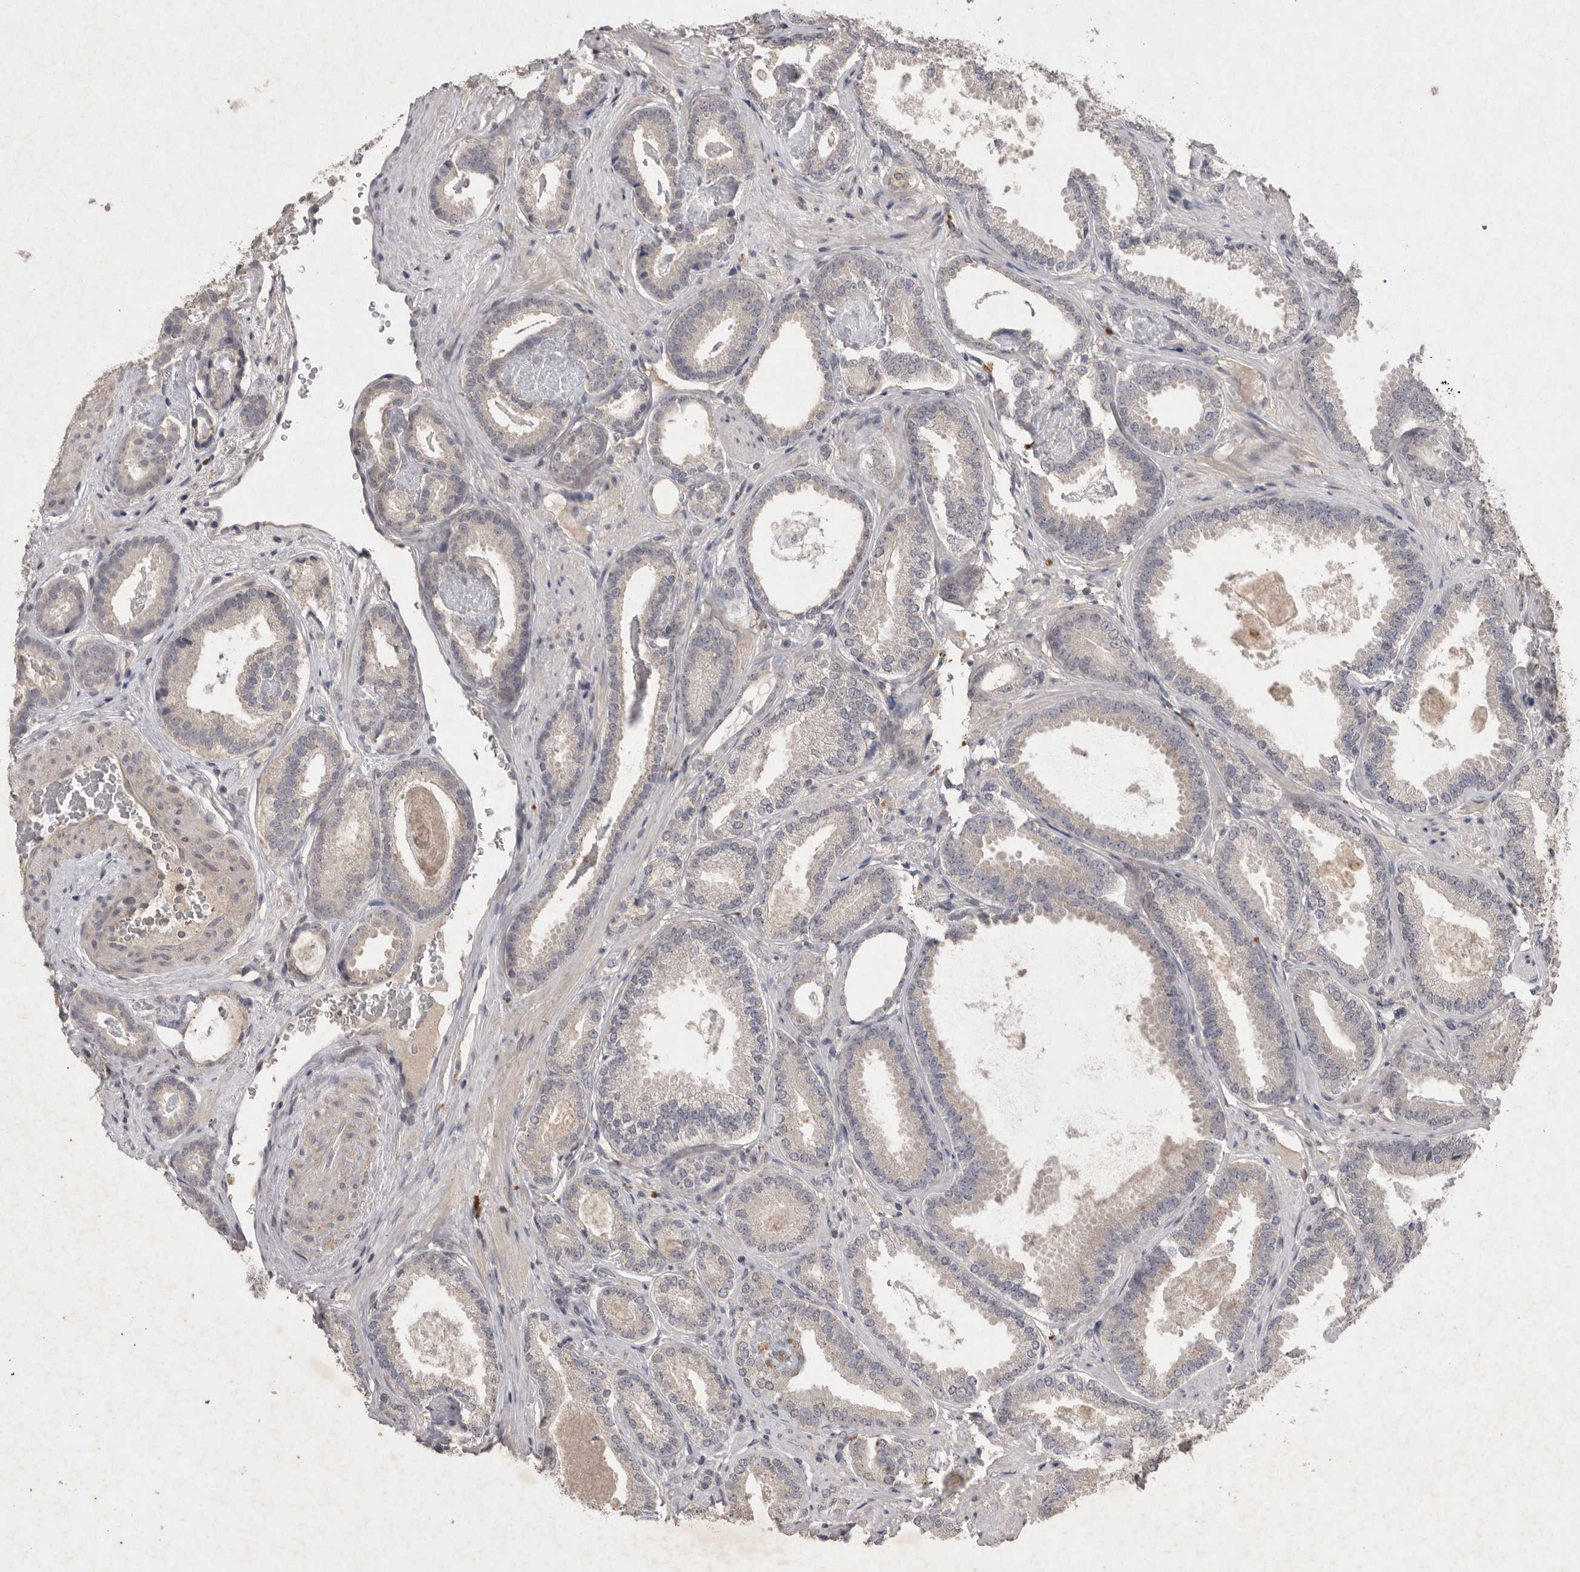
{"staining": {"intensity": "negative", "quantity": "none", "location": "none"}, "tissue": "prostate cancer", "cell_type": "Tumor cells", "image_type": "cancer", "snomed": [{"axis": "morphology", "description": "Adenocarcinoma, Low grade"}, {"axis": "topography", "description": "Prostate"}], "caption": "Micrograph shows no protein expression in tumor cells of low-grade adenocarcinoma (prostate) tissue.", "gene": "APLNR", "patient": {"sex": "male", "age": 71}}